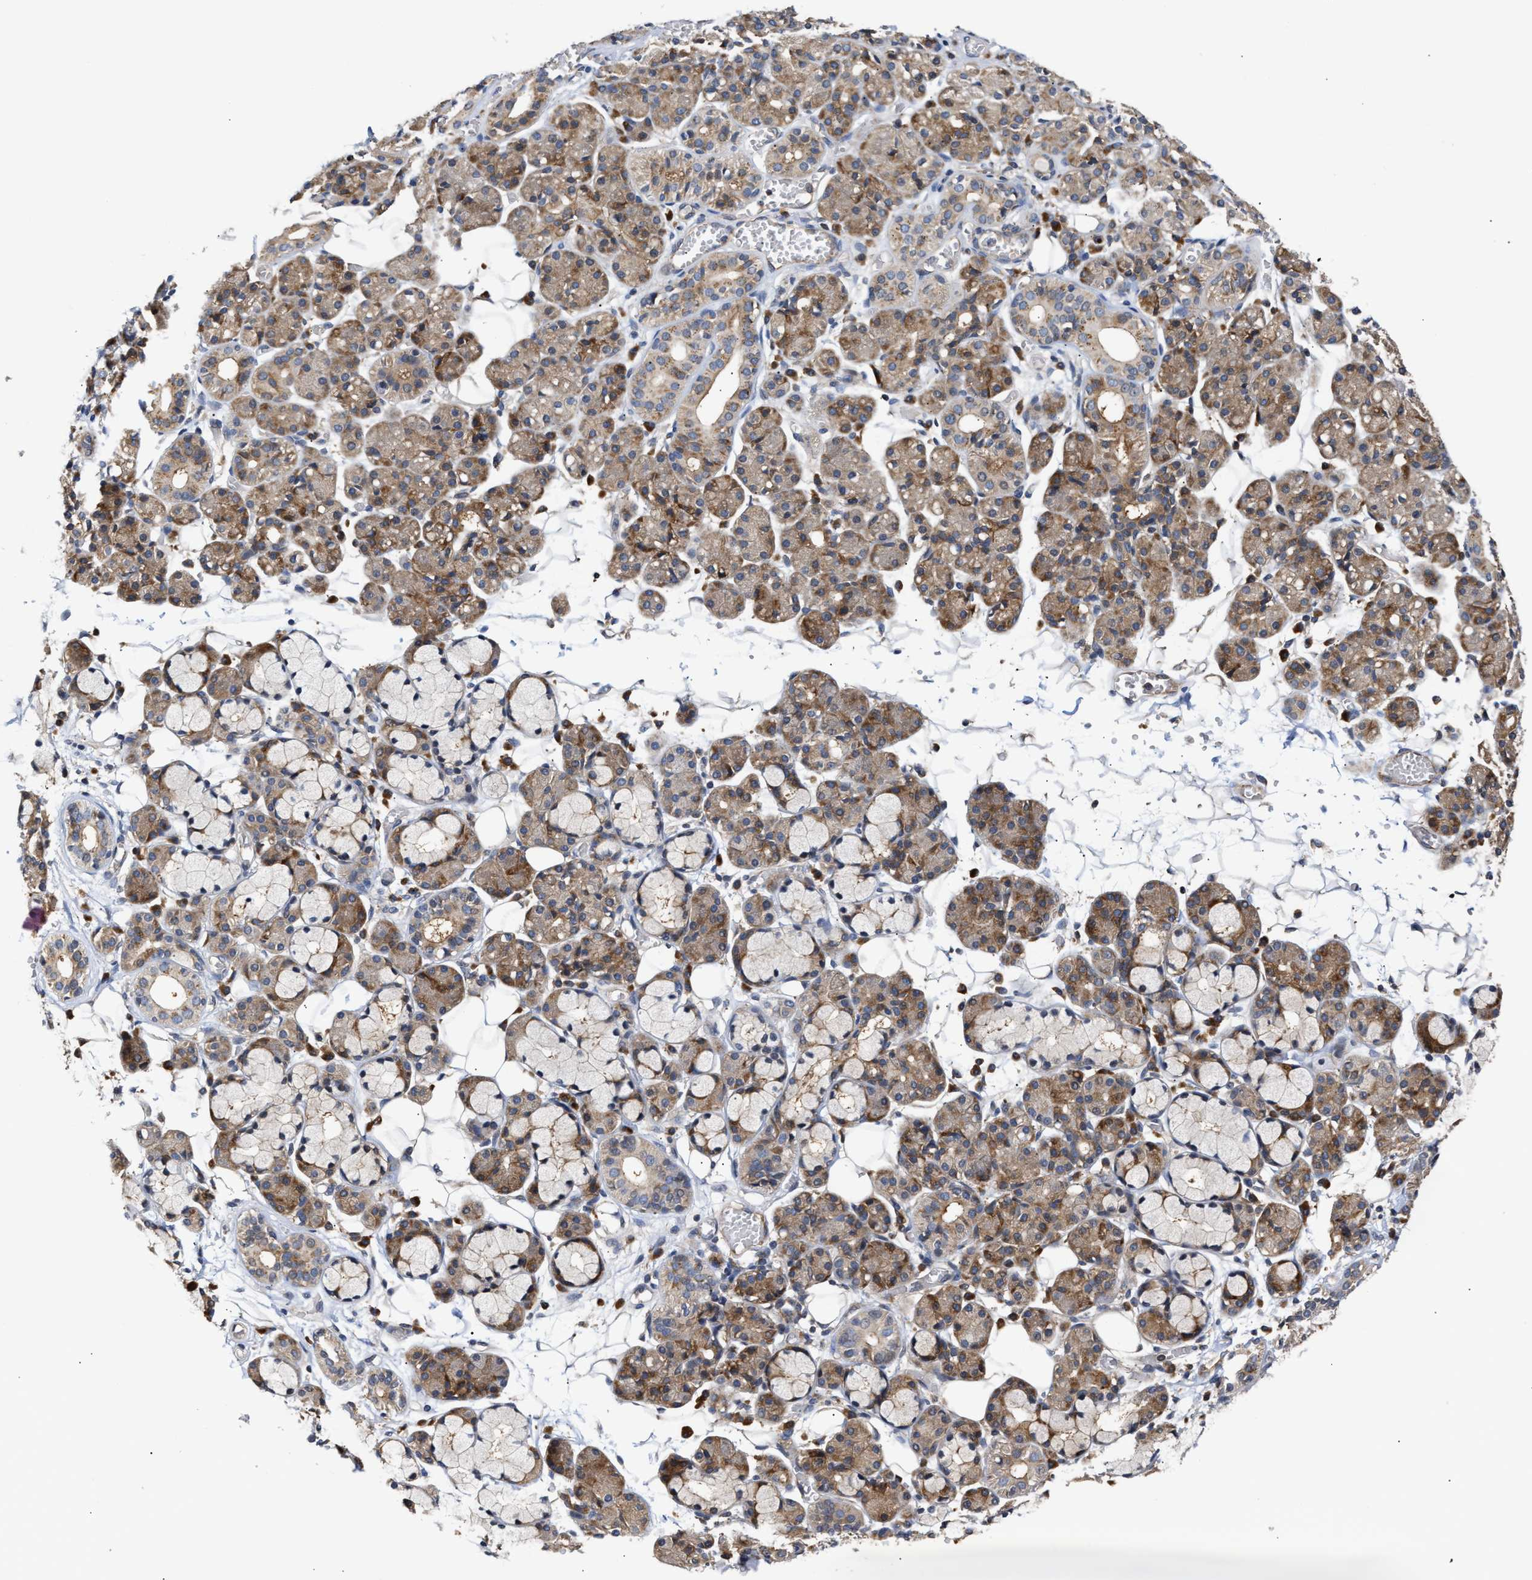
{"staining": {"intensity": "moderate", "quantity": "25%-75%", "location": "cytoplasmic/membranous"}, "tissue": "salivary gland", "cell_type": "Glandular cells", "image_type": "normal", "snomed": [{"axis": "morphology", "description": "Normal tissue, NOS"}, {"axis": "topography", "description": "Salivary gland"}], "caption": "Moderate cytoplasmic/membranous positivity is present in about 25%-75% of glandular cells in unremarkable salivary gland.", "gene": "CLIP2", "patient": {"sex": "male", "age": 63}}